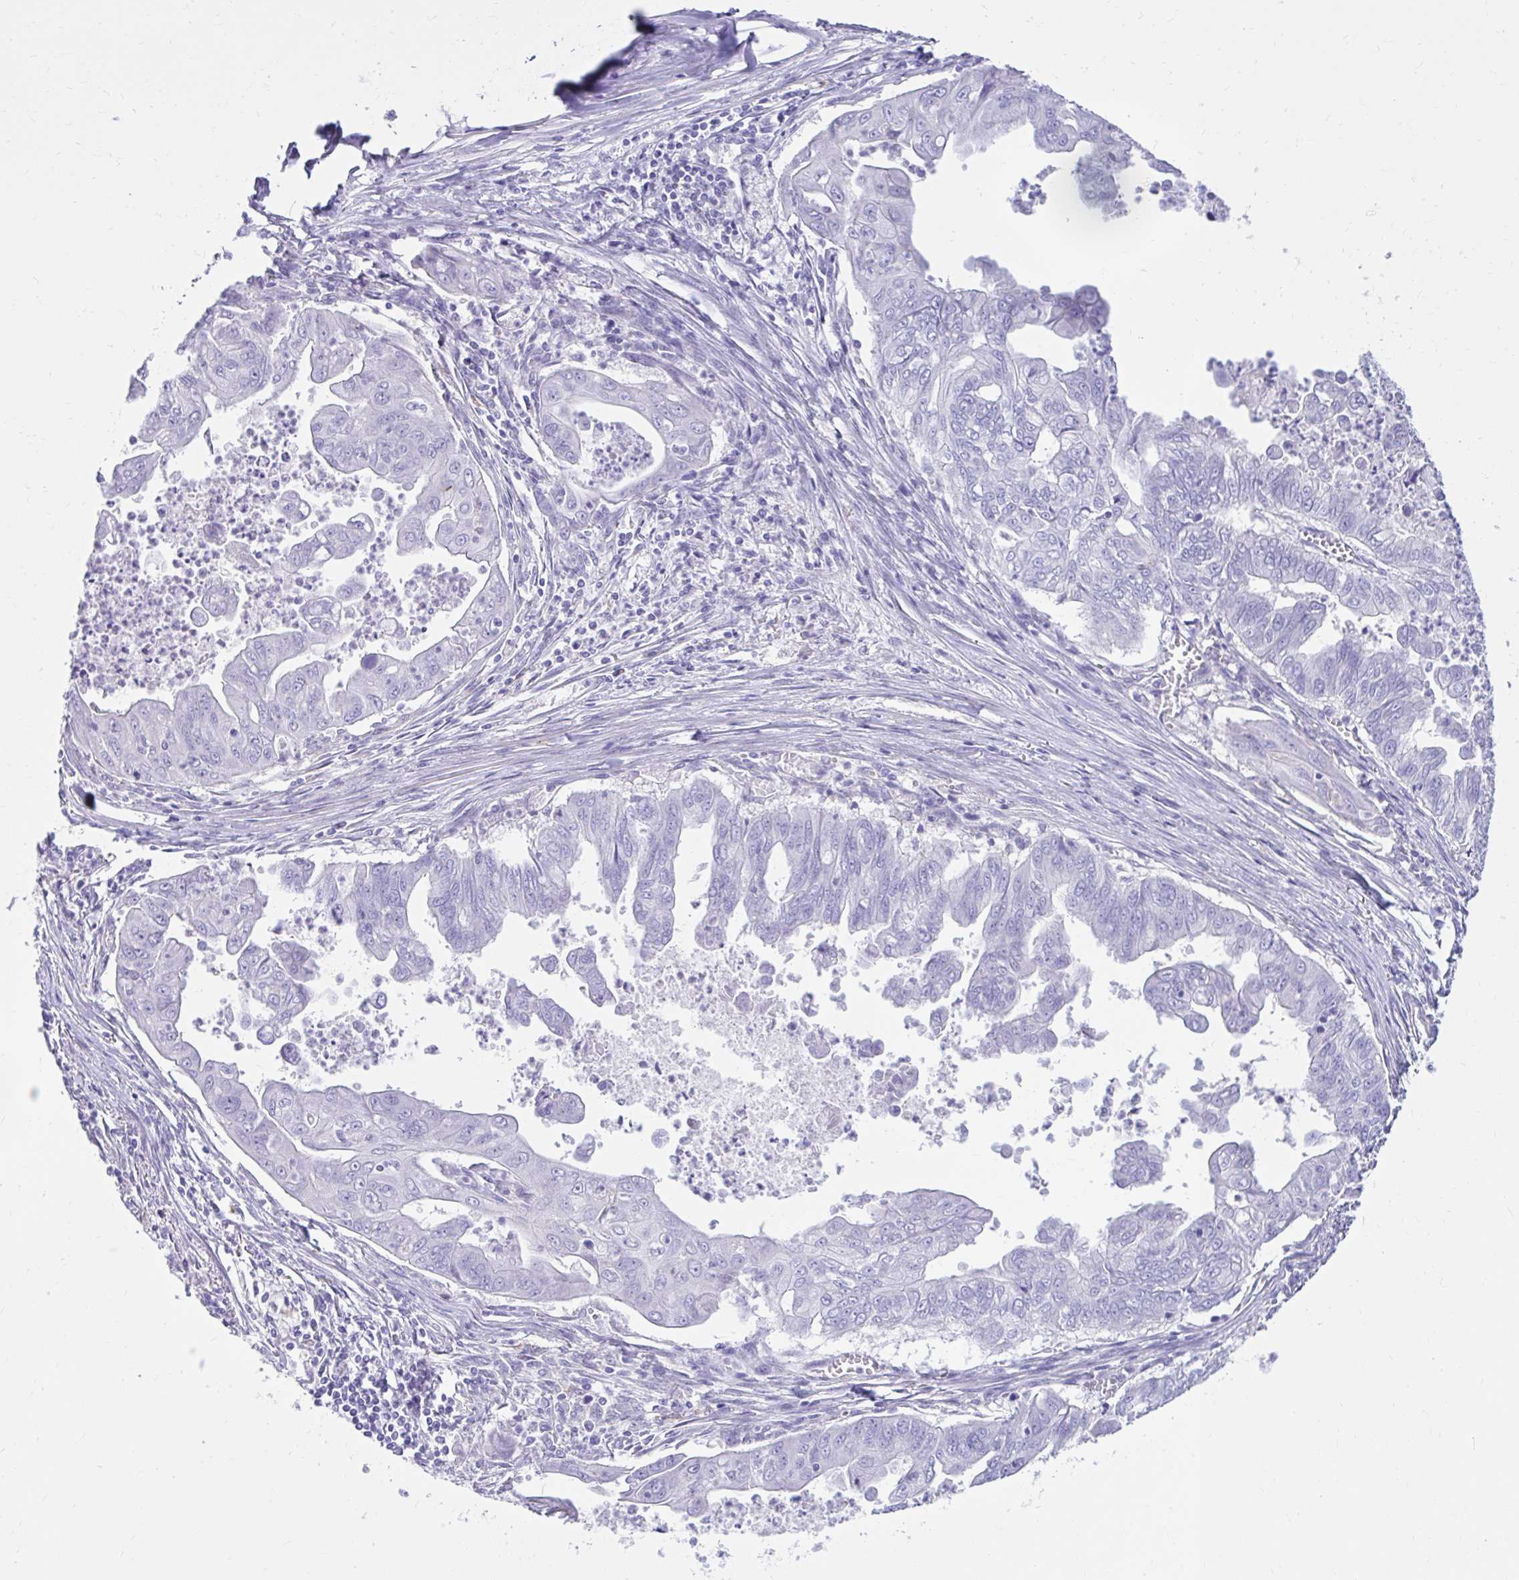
{"staining": {"intensity": "negative", "quantity": "none", "location": "none"}, "tissue": "stomach cancer", "cell_type": "Tumor cells", "image_type": "cancer", "snomed": [{"axis": "morphology", "description": "Adenocarcinoma, NOS"}, {"axis": "topography", "description": "Stomach, upper"}], "caption": "There is no significant expression in tumor cells of stomach adenocarcinoma.", "gene": "NHLH2", "patient": {"sex": "male", "age": 80}}